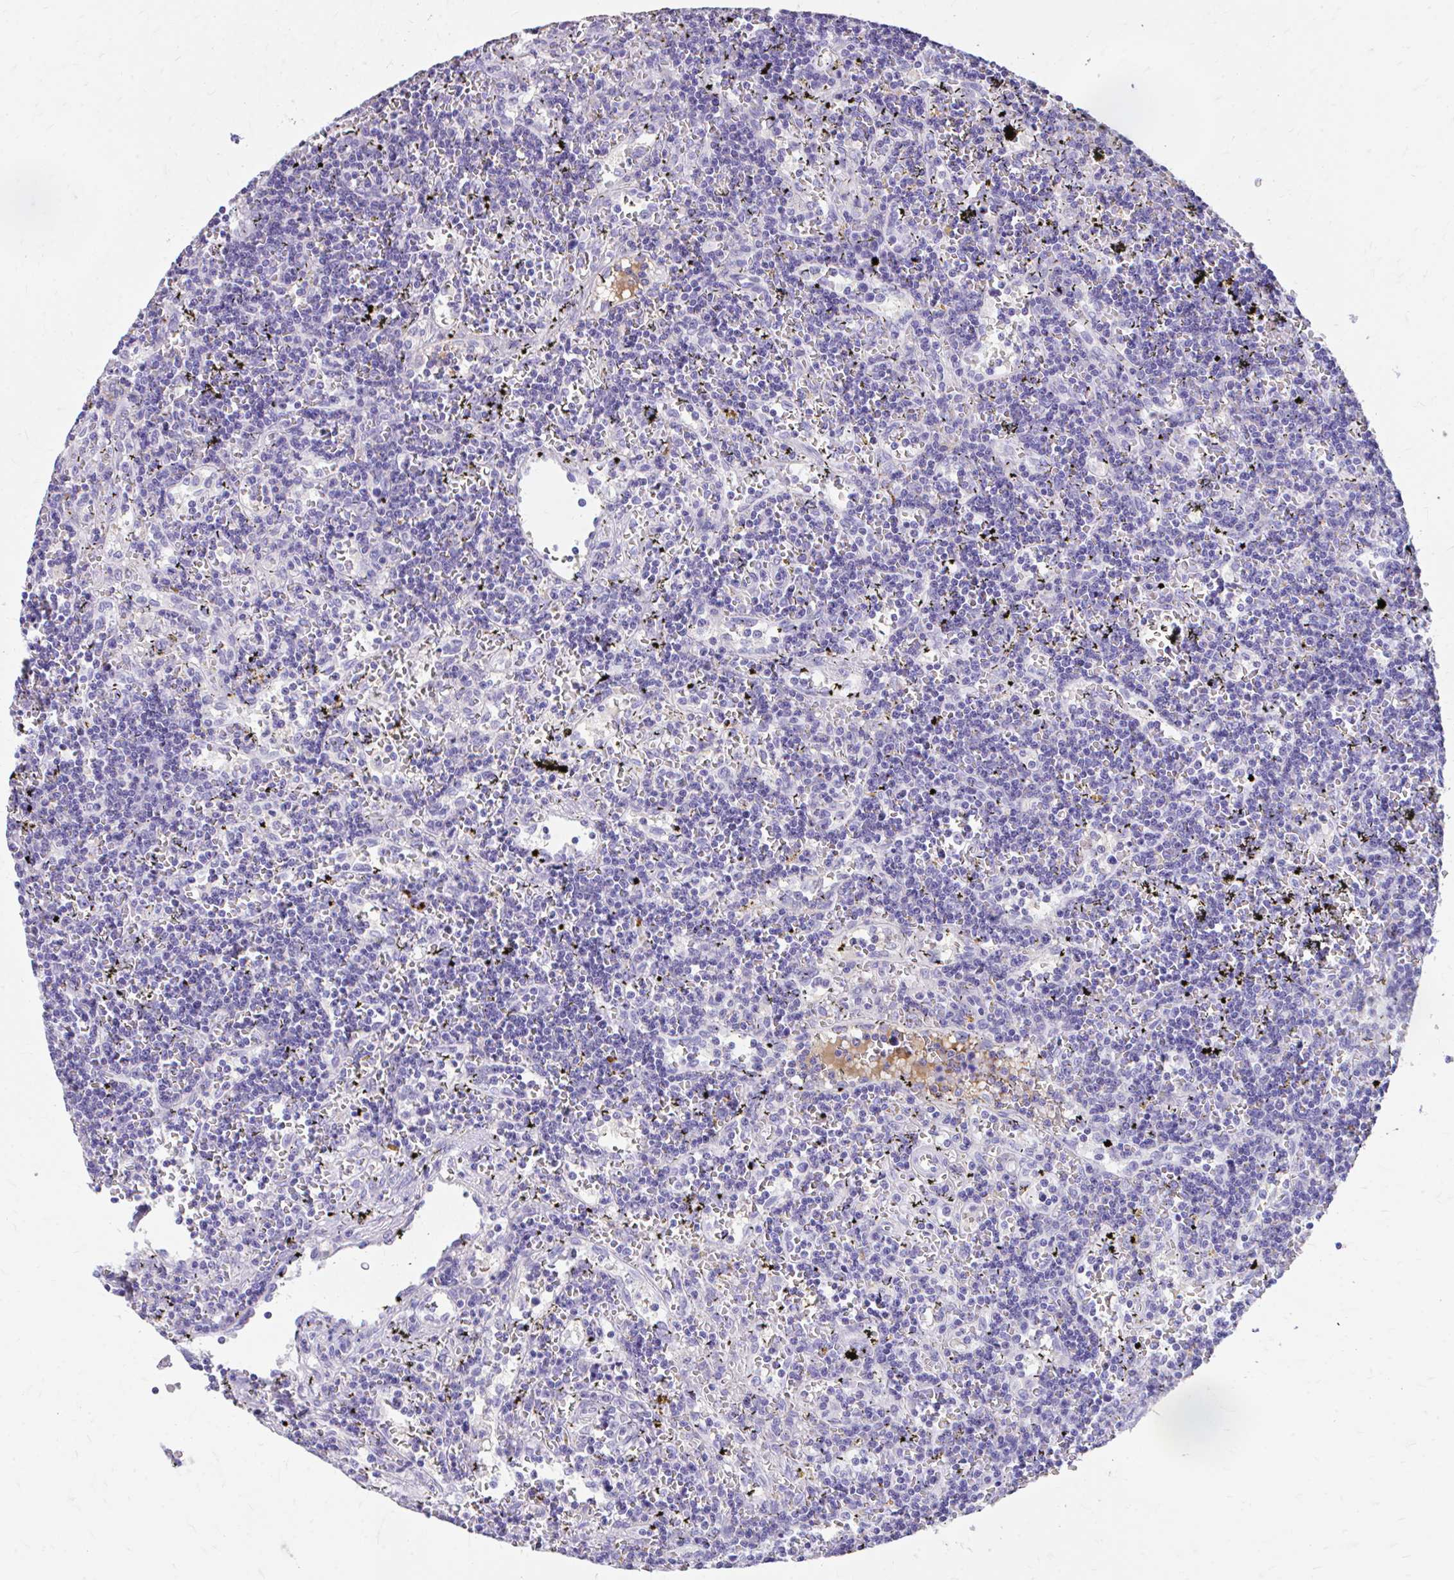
{"staining": {"intensity": "negative", "quantity": "none", "location": "none"}, "tissue": "lymphoma", "cell_type": "Tumor cells", "image_type": "cancer", "snomed": [{"axis": "morphology", "description": "Malignant lymphoma, non-Hodgkin's type, Low grade"}, {"axis": "topography", "description": "Spleen"}], "caption": "Human lymphoma stained for a protein using IHC displays no staining in tumor cells.", "gene": "CFH", "patient": {"sex": "male", "age": 60}}